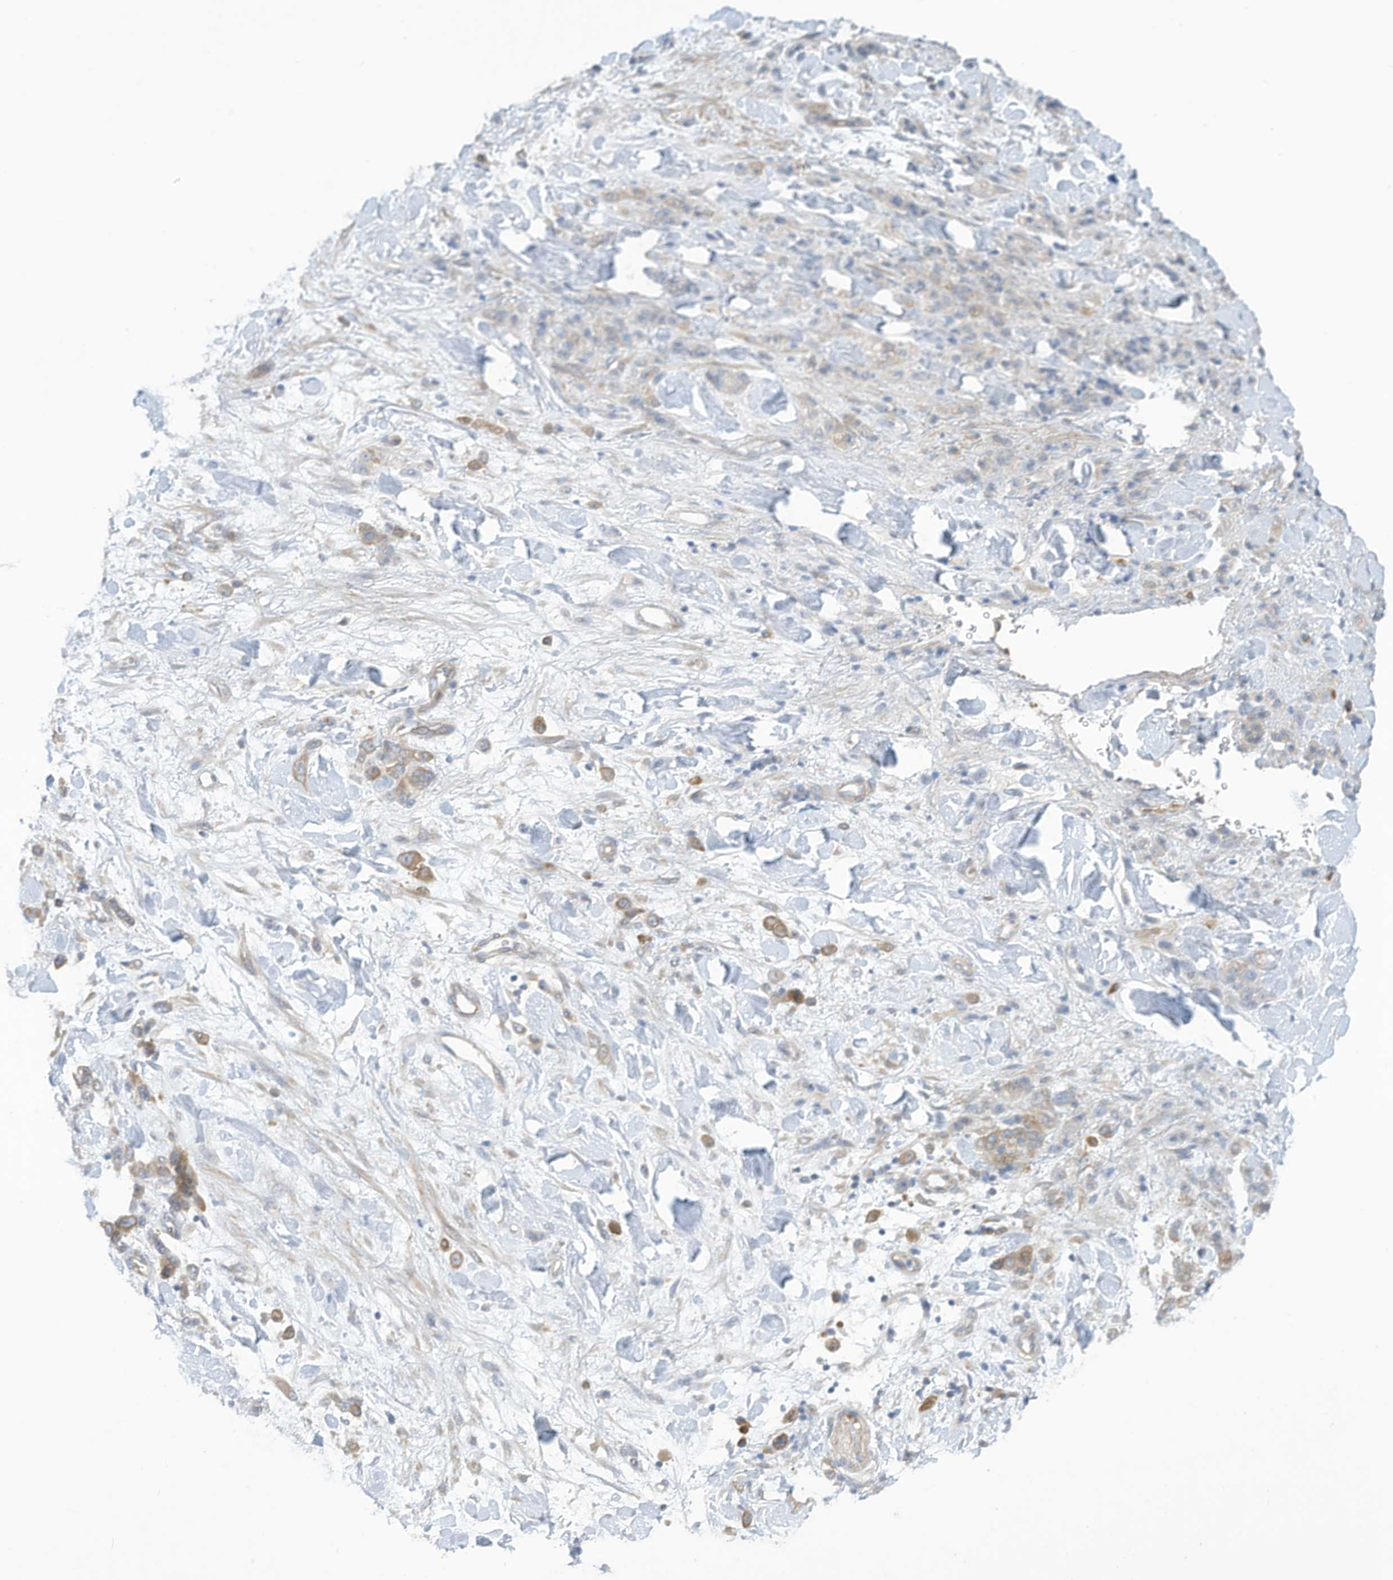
{"staining": {"intensity": "moderate", "quantity": ">75%", "location": "cytoplasmic/membranous"}, "tissue": "stomach cancer", "cell_type": "Tumor cells", "image_type": "cancer", "snomed": [{"axis": "morphology", "description": "Normal tissue, NOS"}, {"axis": "morphology", "description": "Adenocarcinoma, NOS"}, {"axis": "topography", "description": "Stomach"}], "caption": "Protein staining of stomach cancer tissue displays moderate cytoplasmic/membranous expression in about >75% of tumor cells.", "gene": "ADI1", "patient": {"sex": "male", "age": 82}}